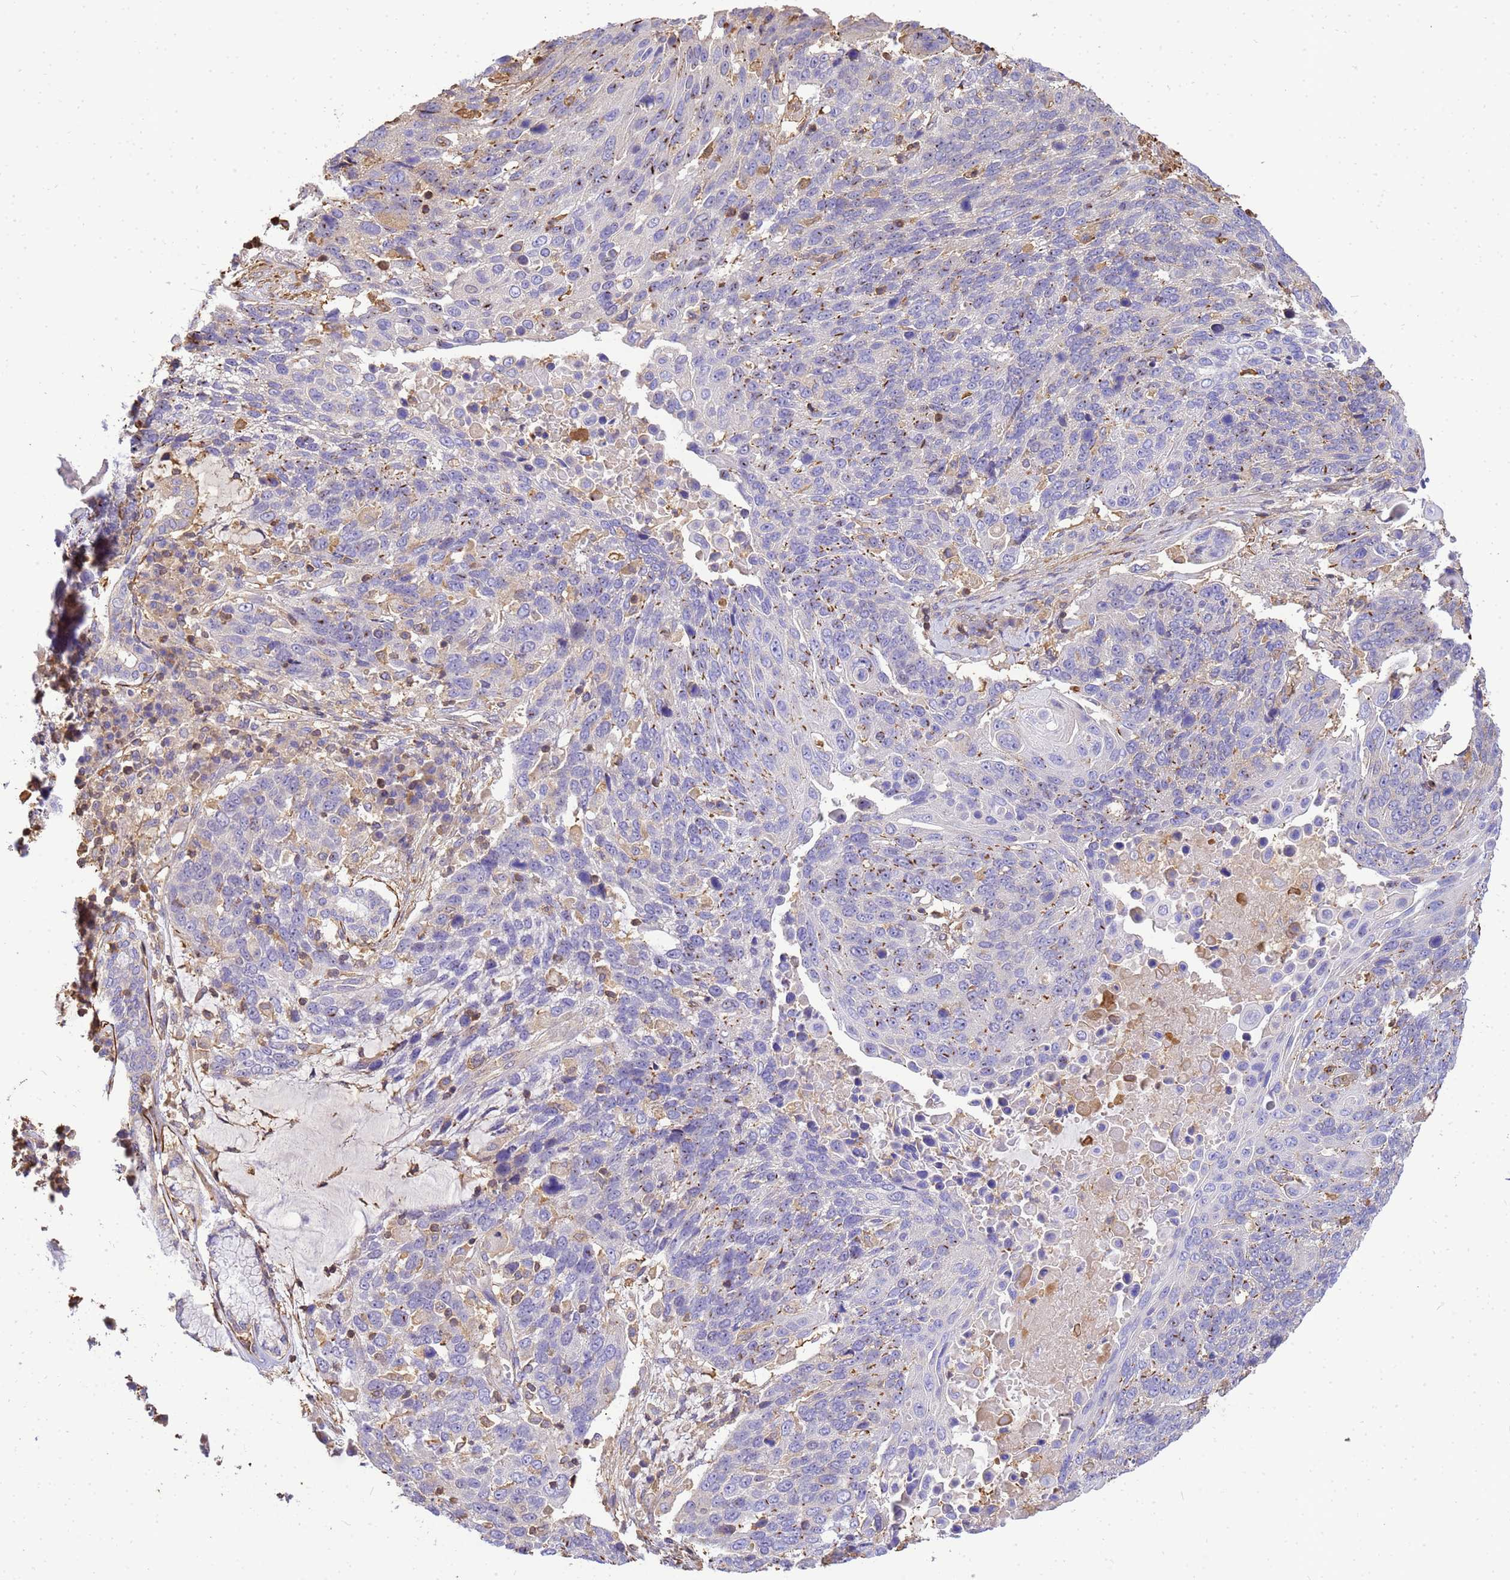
{"staining": {"intensity": "moderate", "quantity": "<25%", "location": "cytoplasmic/membranous"}, "tissue": "lung cancer", "cell_type": "Tumor cells", "image_type": "cancer", "snomed": [{"axis": "morphology", "description": "Squamous cell carcinoma, NOS"}, {"axis": "topography", "description": "Lung"}], "caption": "Brown immunohistochemical staining in squamous cell carcinoma (lung) displays moderate cytoplasmic/membranous staining in about <25% of tumor cells. The staining was performed using DAB, with brown indicating positive protein expression. Nuclei are stained blue with hematoxylin.", "gene": "WDR64", "patient": {"sex": "male", "age": 66}}